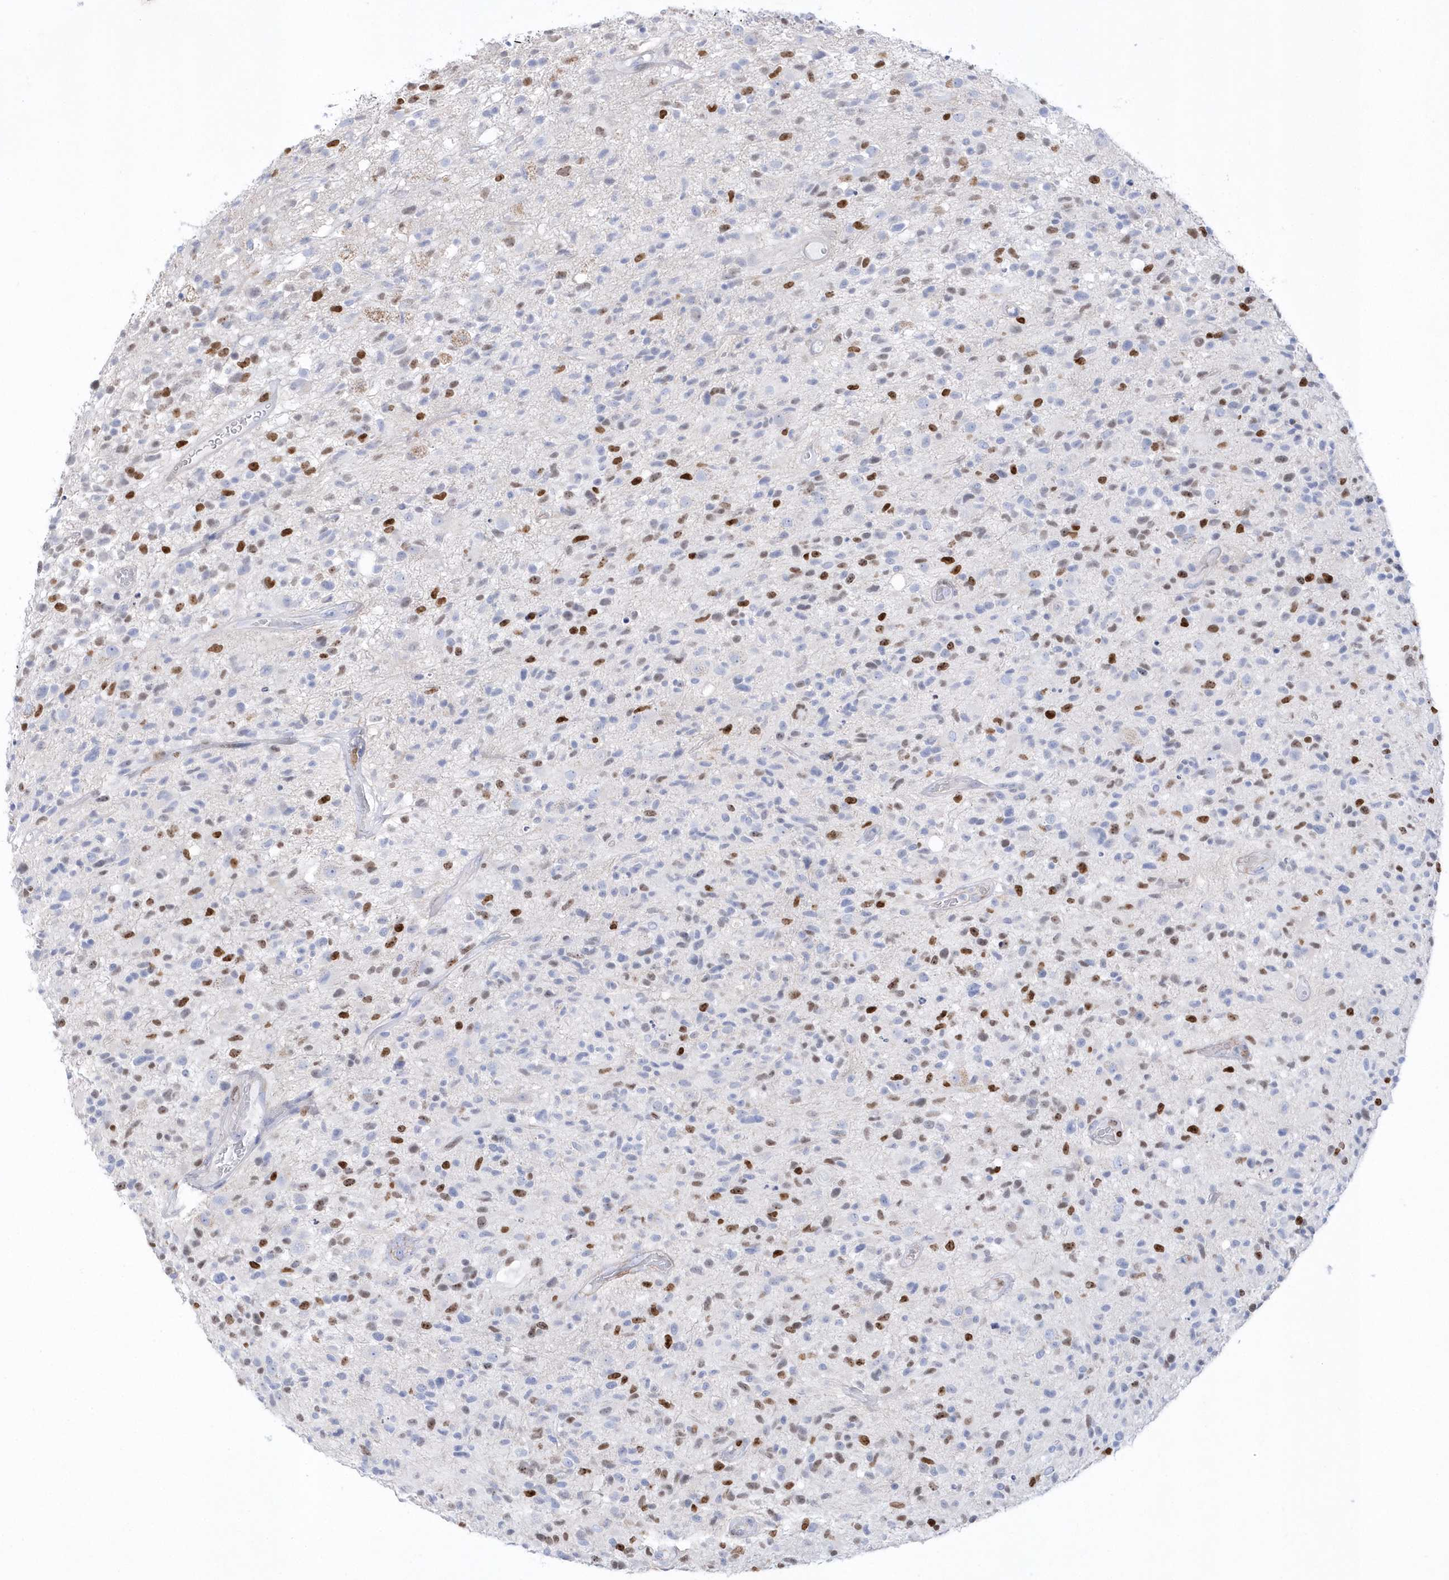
{"staining": {"intensity": "strong", "quantity": "25%-75%", "location": "nuclear"}, "tissue": "glioma", "cell_type": "Tumor cells", "image_type": "cancer", "snomed": [{"axis": "morphology", "description": "Glioma, malignant, High grade"}, {"axis": "morphology", "description": "Glioblastoma, NOS"}, {"axis": "topography", "description": "Brain"}], "caption": "Malignant glioma (high-grade) stained for a protein displays strong nuclear positivity in tumor cells.", "gene": "TMCO6", "patient": {"sex": "male", "age": 60}}